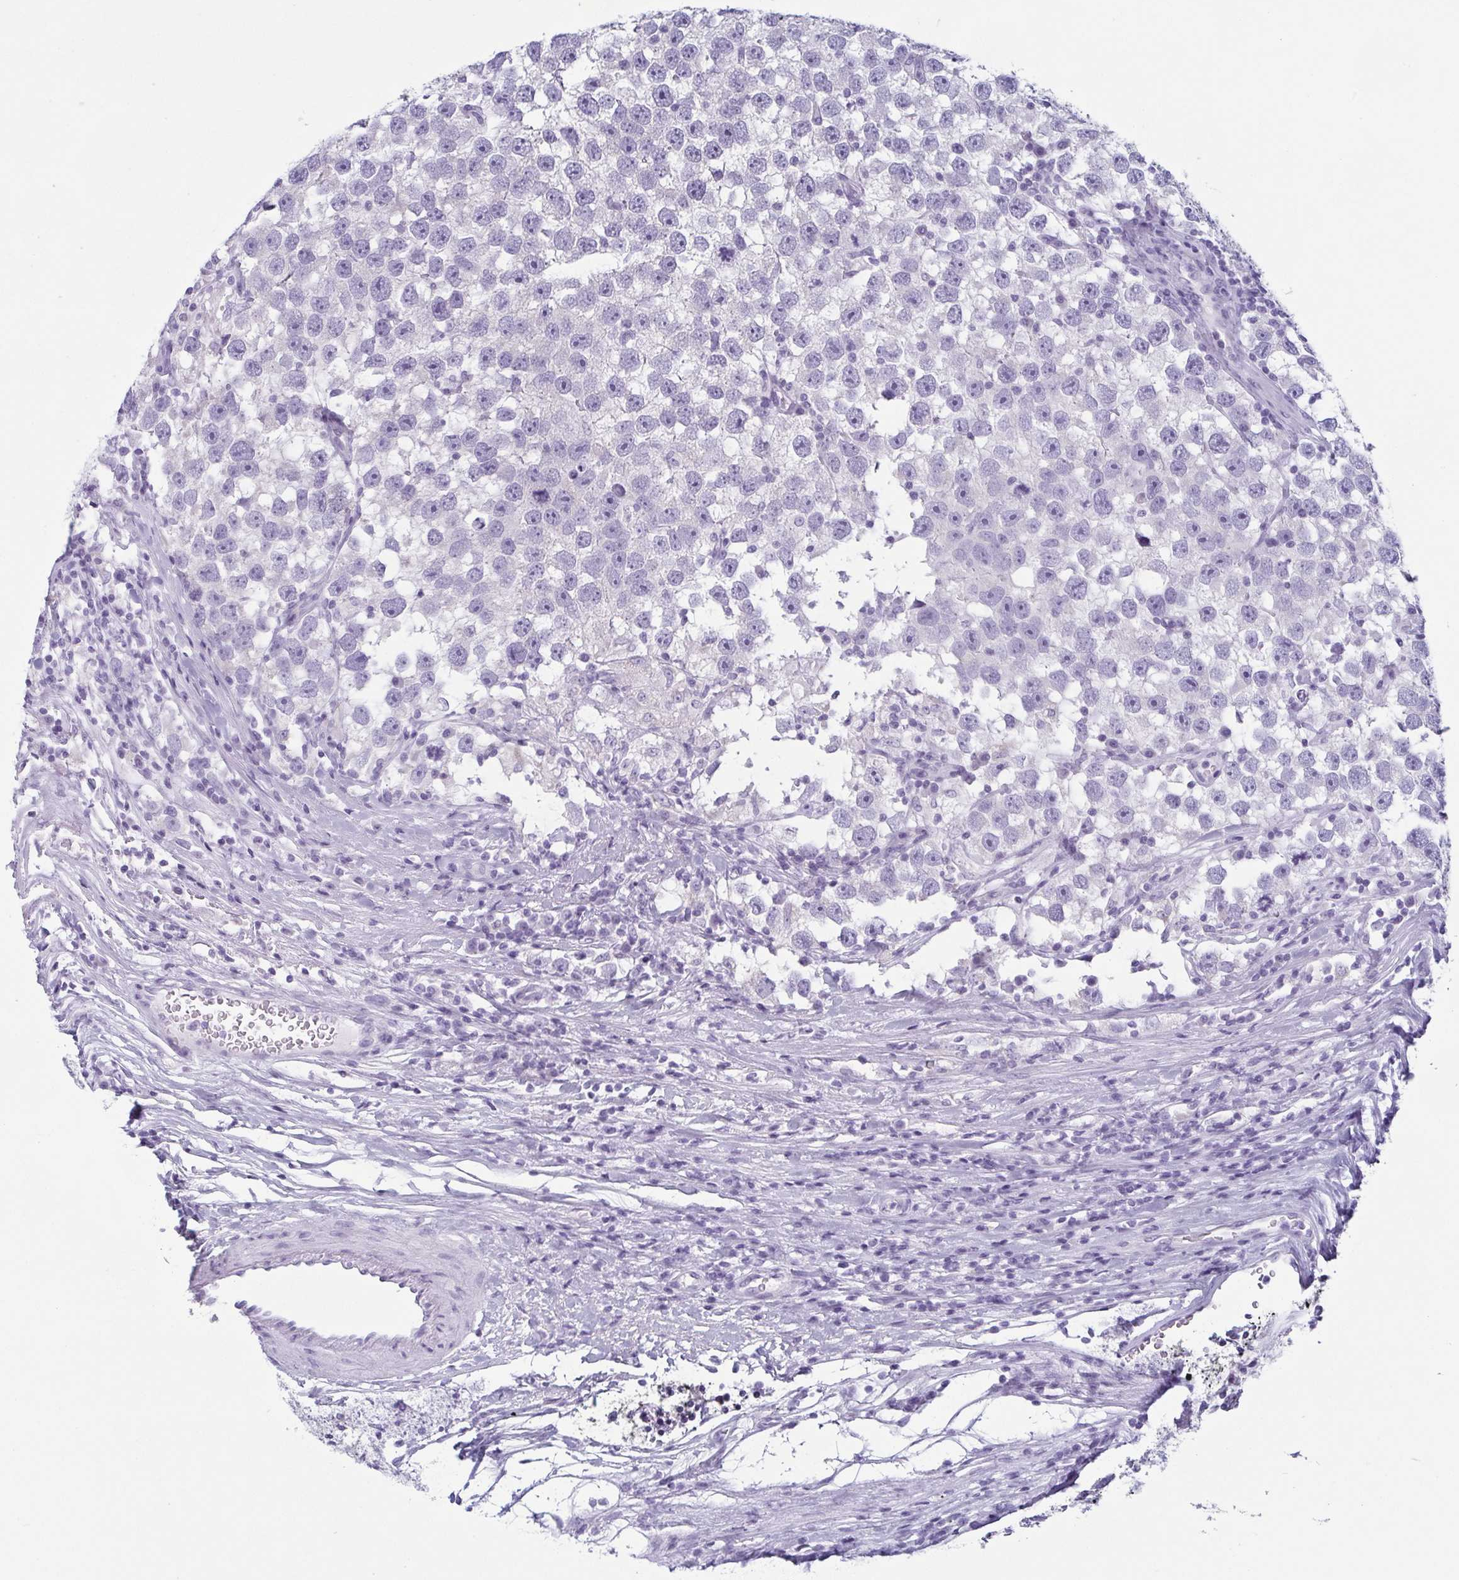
{"staining": {"intensity": "negative", "quantity": "none", "location": "none"}, "tissue": "testis cancer", "cell_type": "Tumor cells", "image_type": "cancer", "snomed": [{"axis": "morphology", "description": "Seminoma, NOS"}, {"axis": "topography", "description": "Testis"}], "caption": "This is an immunohistochemistry (IHC) photomicrograph of human testis cancer. There is no expression in tumor cells.", "gene": "KRT78", "patient": {"sex": "male", "age": 26}}